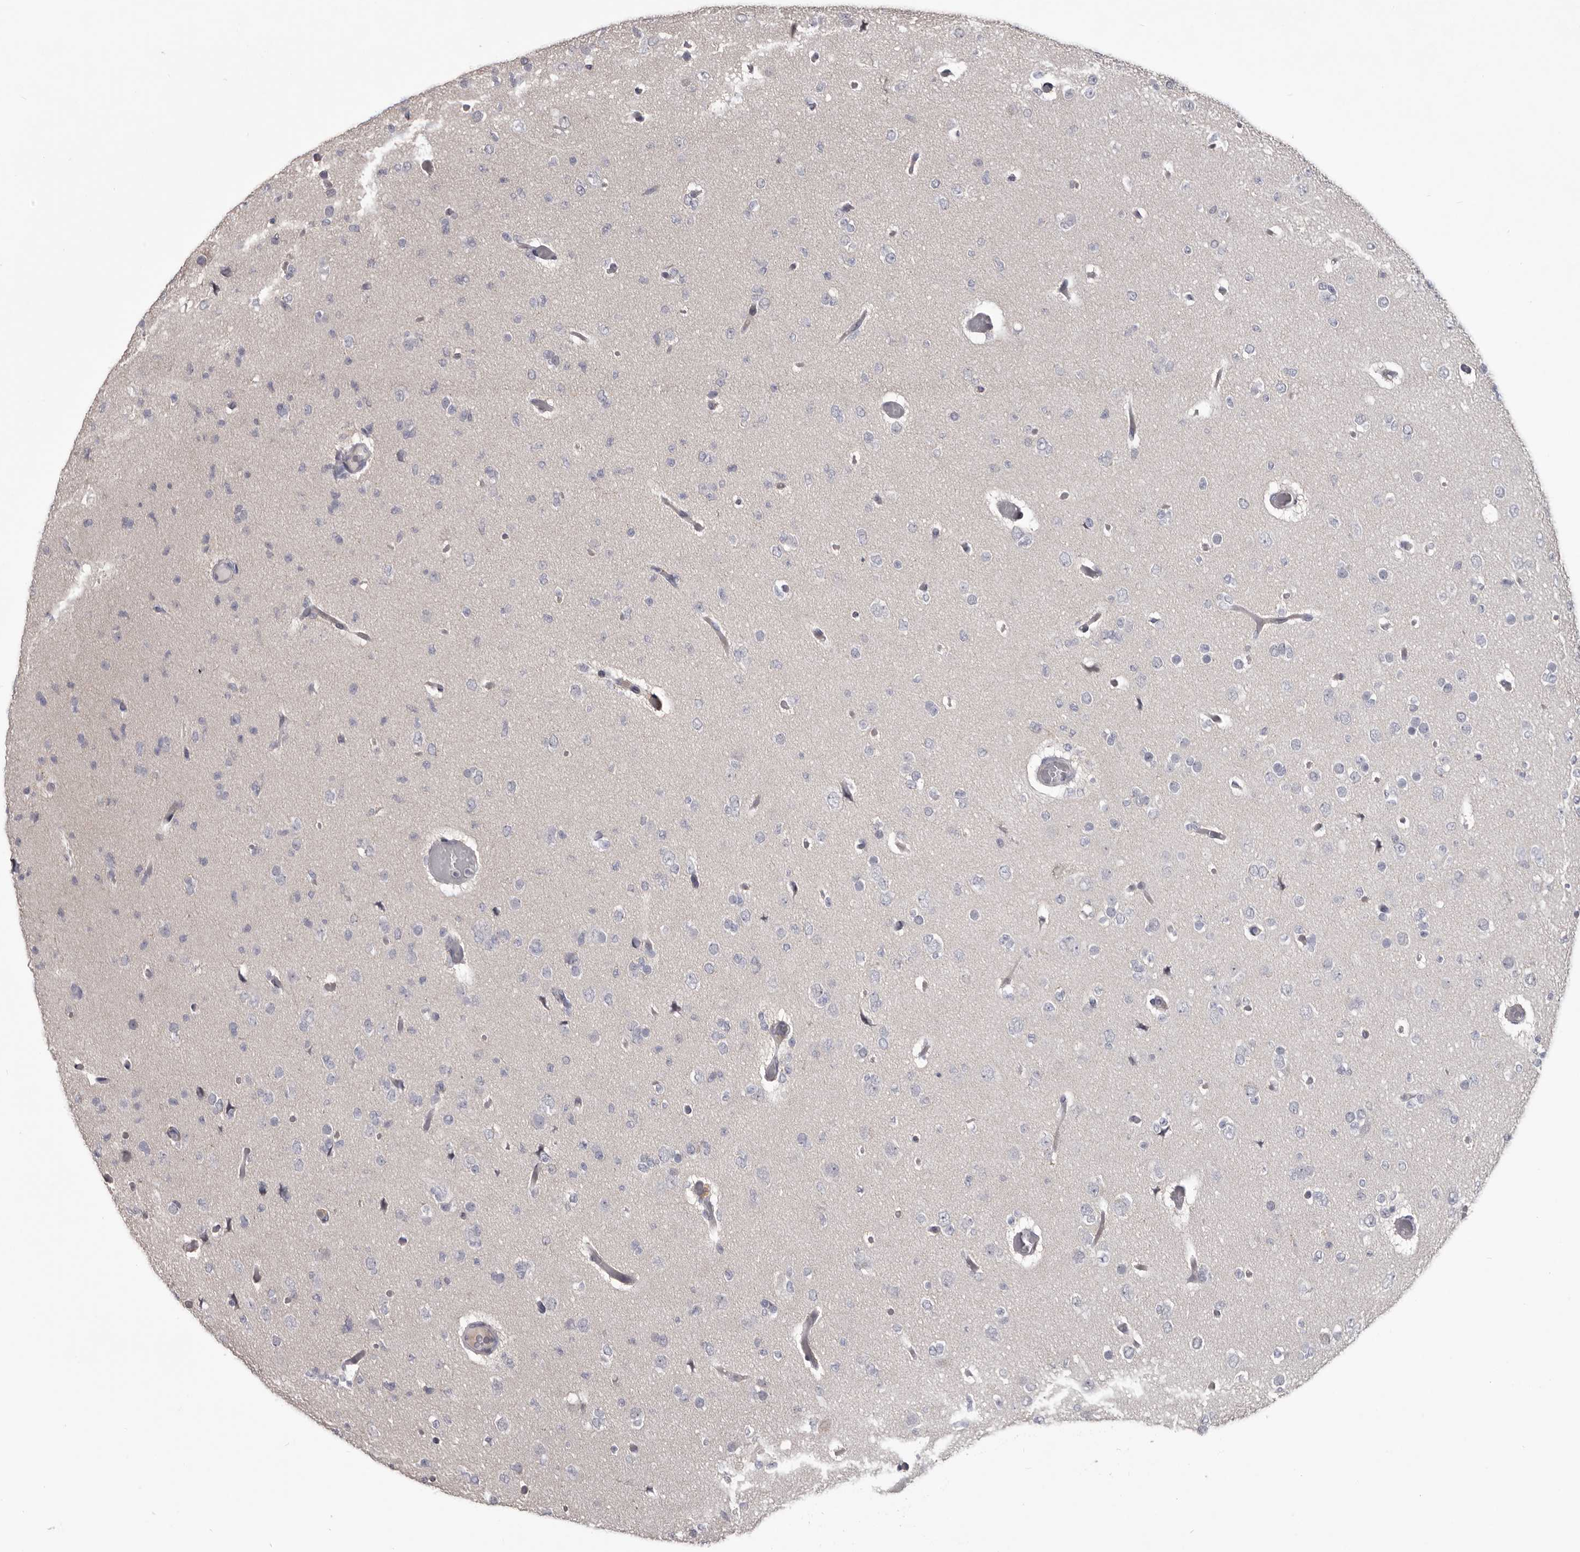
{"staining": {"intensity": "negative", "quantity": "none", "location": "none"}, "tissue": "glioma", "cell_type": "Tumor cells", "image_type": "cancer", "snomed": [{"axis": "morphology", "description": "Glioma, malignant, Low grade"}, {"axis": "topography", "description": "Brain"}], "caption": "A high-resolution micrograph shows immunohistochemistry staining of malignant glioma (low-grade), which displays no significant staining in tumor cells.", "gene": "LPAR6", "patient": {"sex": "female", "age": 22}}